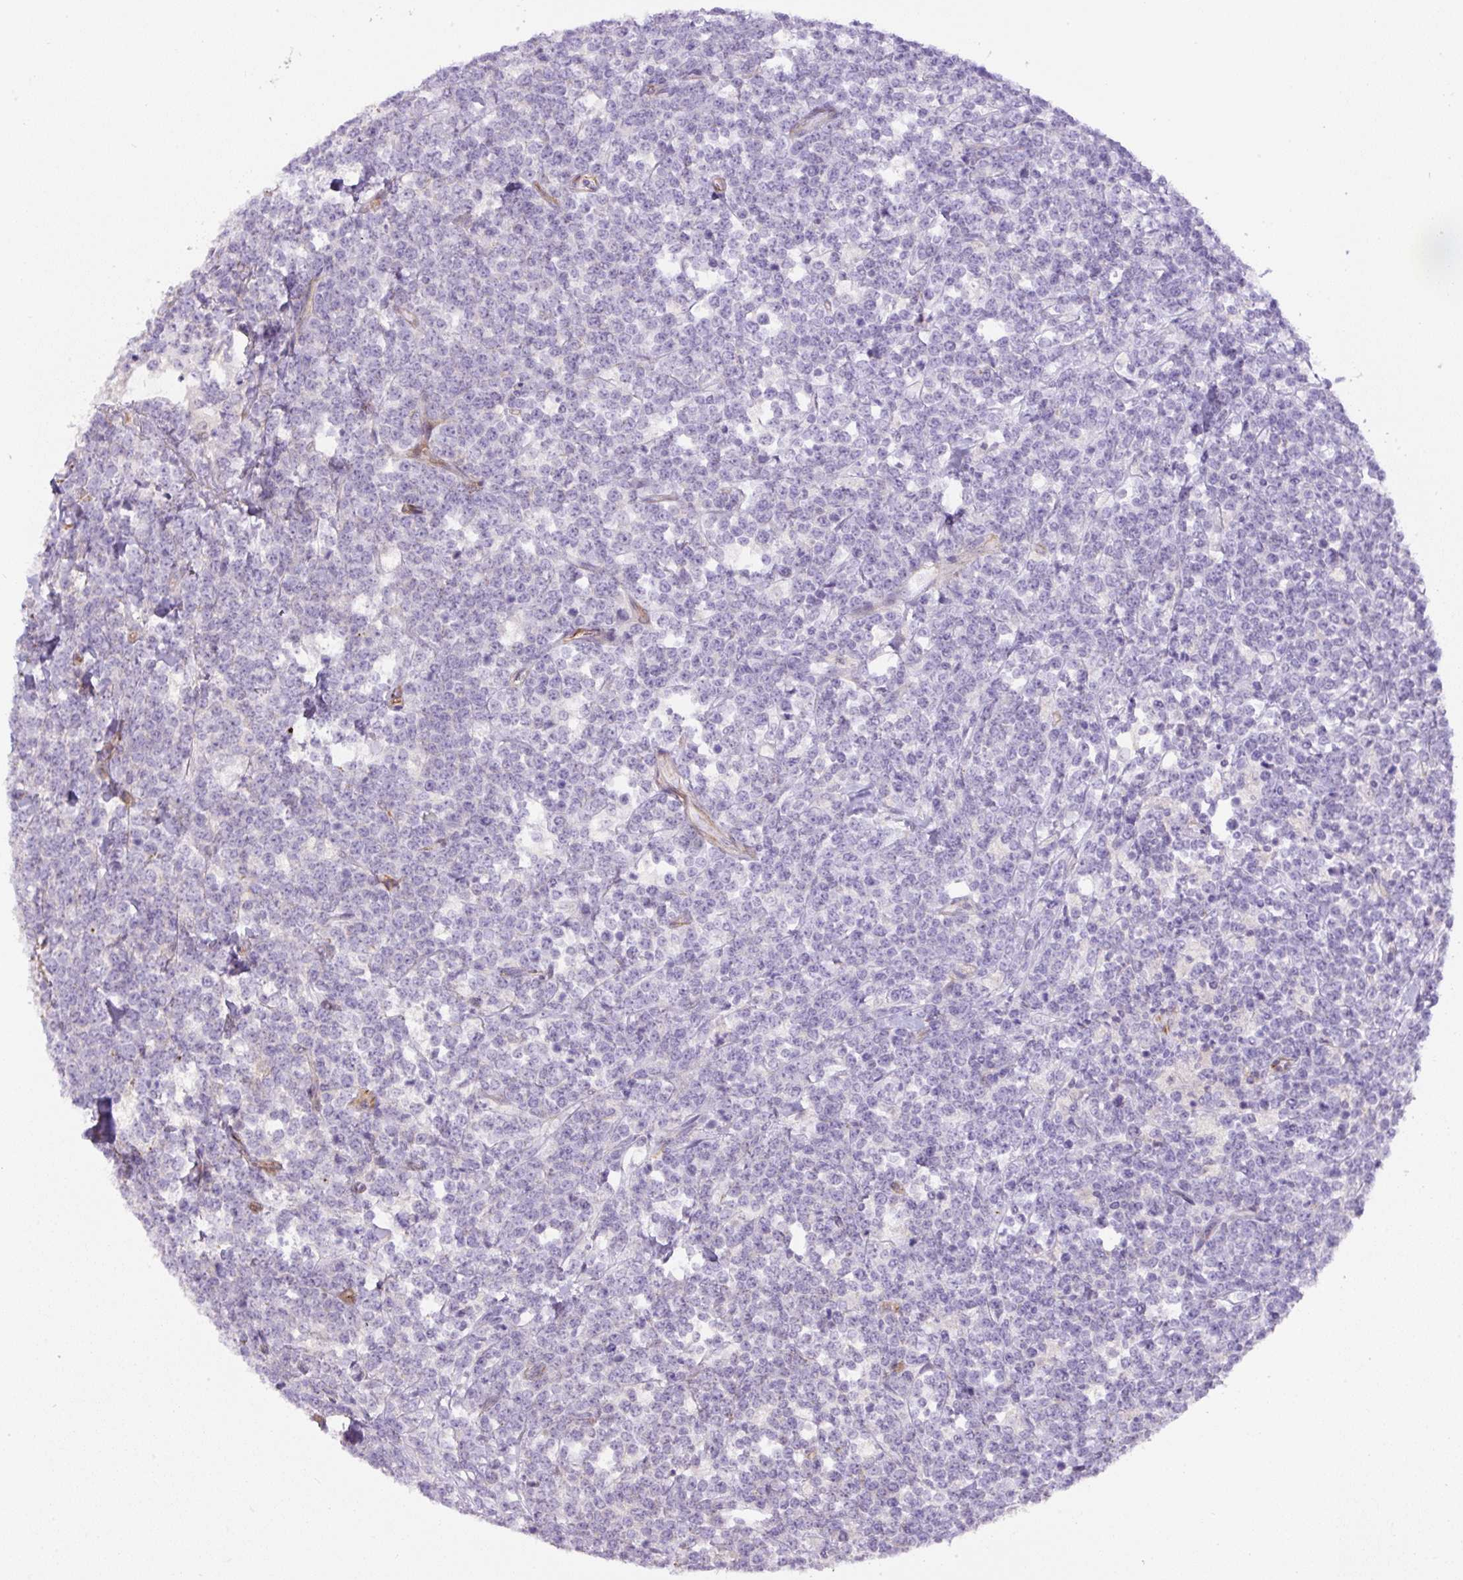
{"staining": {"intensity": "negative", "quantity": "none", "location": "none"}, "tissue": "lymphoma", "cell_type": "Tumor cells", "image_type": "cancer", "snomed": [{"axis": "morphology", "description": "Malignant lymphoma, non-Hodgkin's type, High grade"}, {"axis": "topography", "description": "Small intestine"}, {"axis": "topography", "description": "Colon"}], "caption": "Immunohistochemical staining of lymphoma shows no significant positivity in tumor cells. (DAB immunohistochemistry, high magnification).", "gene": "B3GALT5", "patient": {"sex": "male", "age": 8}}